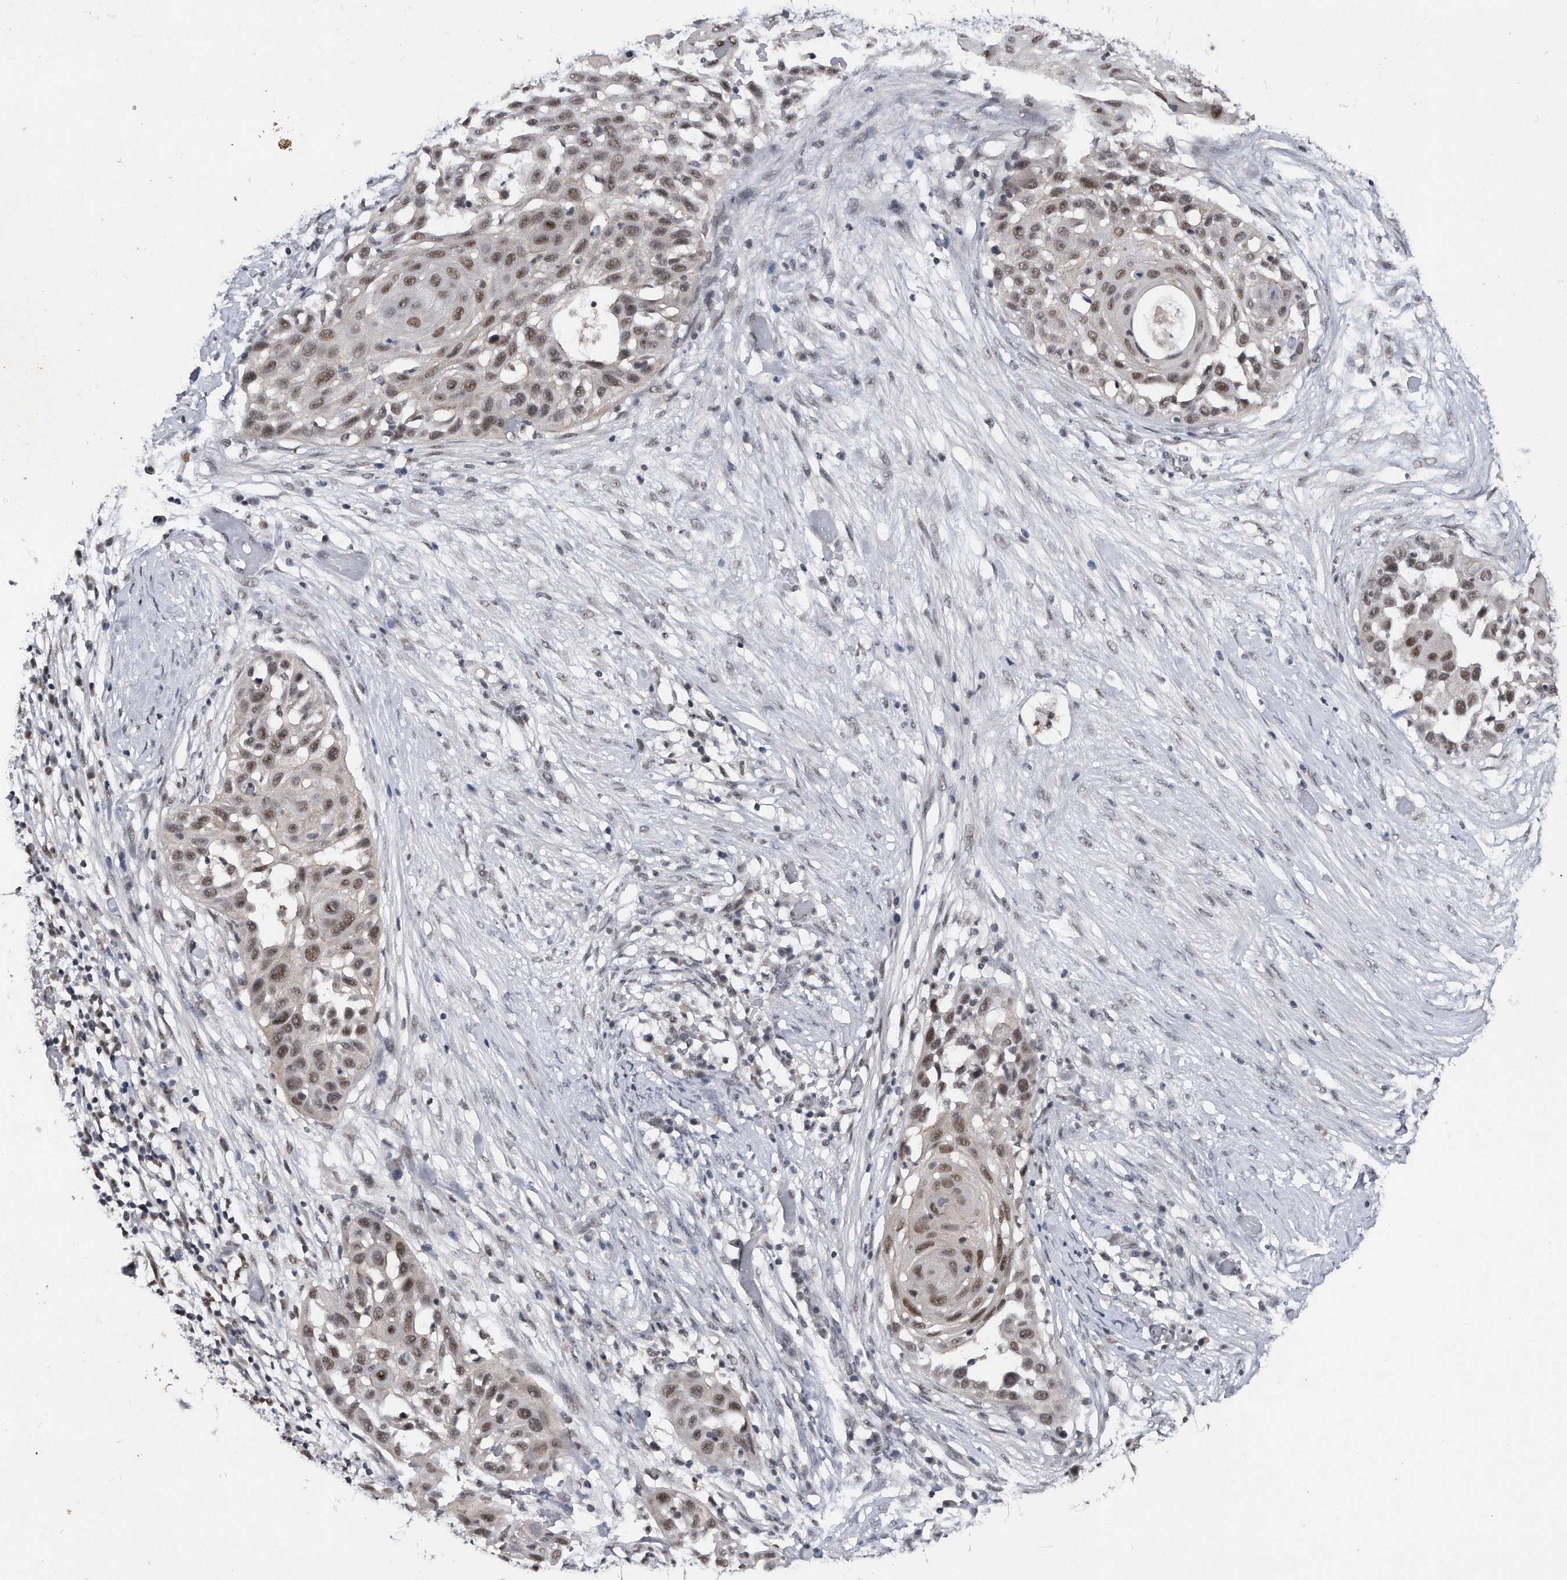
{"staining": {"intensity": "moderate", "quantity": ">75%", "location": "nuclear"}, "tissue": "skin cancer", "cell_type": "Tumor cells", "image_type": "cancer", "snomed": [{"axis": "morphology", "description": "Squamous cell carcinoma, NOS"}, {"axis": "topography", "description": "Skin"}], "caption": "This micrograph displays skin cancer stained with IHC to label a protein in brown. The nuclear of tumor cells show moderate positivity for the protein. Nuclei are counter-stained blue.", "gene": "VIRMA", "patient": {"sex": "female", "age": 44}}